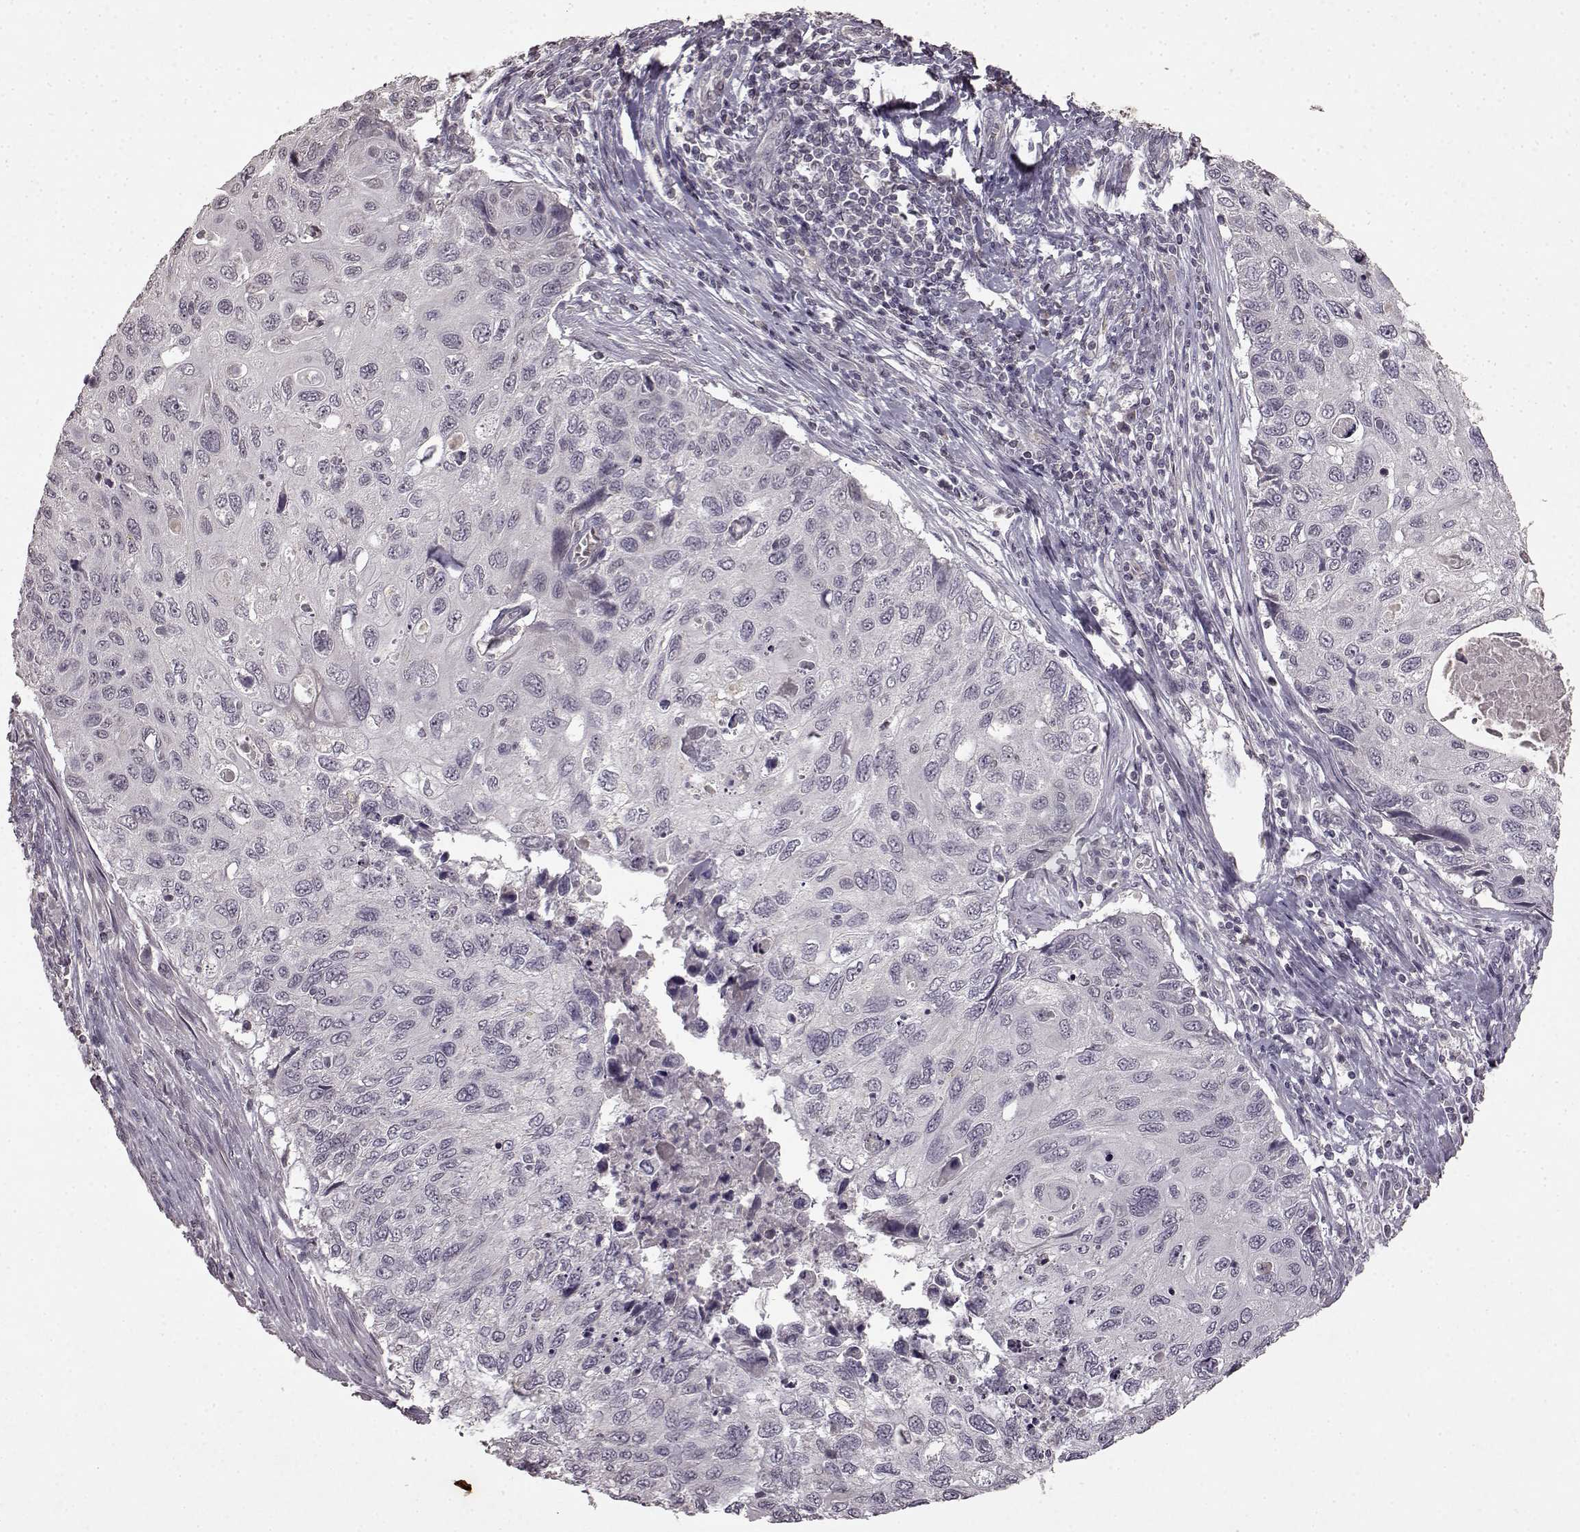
{"staining": {"intensity": "negative", "quantity": "none", "location": "none"}, "tissue": "cervical cancer", "cell_type": "Tumor cells", "image_type": "cancer", "snomed": [{"axis": "morphology", "description": "Squamous cell carcinoma, NOS"}, {"axis": "topography", "description": "Cervix"}], "caption": "Image shows no significant protein staining in tumor cells of cervical squamous cell carcinoma.", "gene": "LHB", "patient": {"sex": "female", "age": 70}}